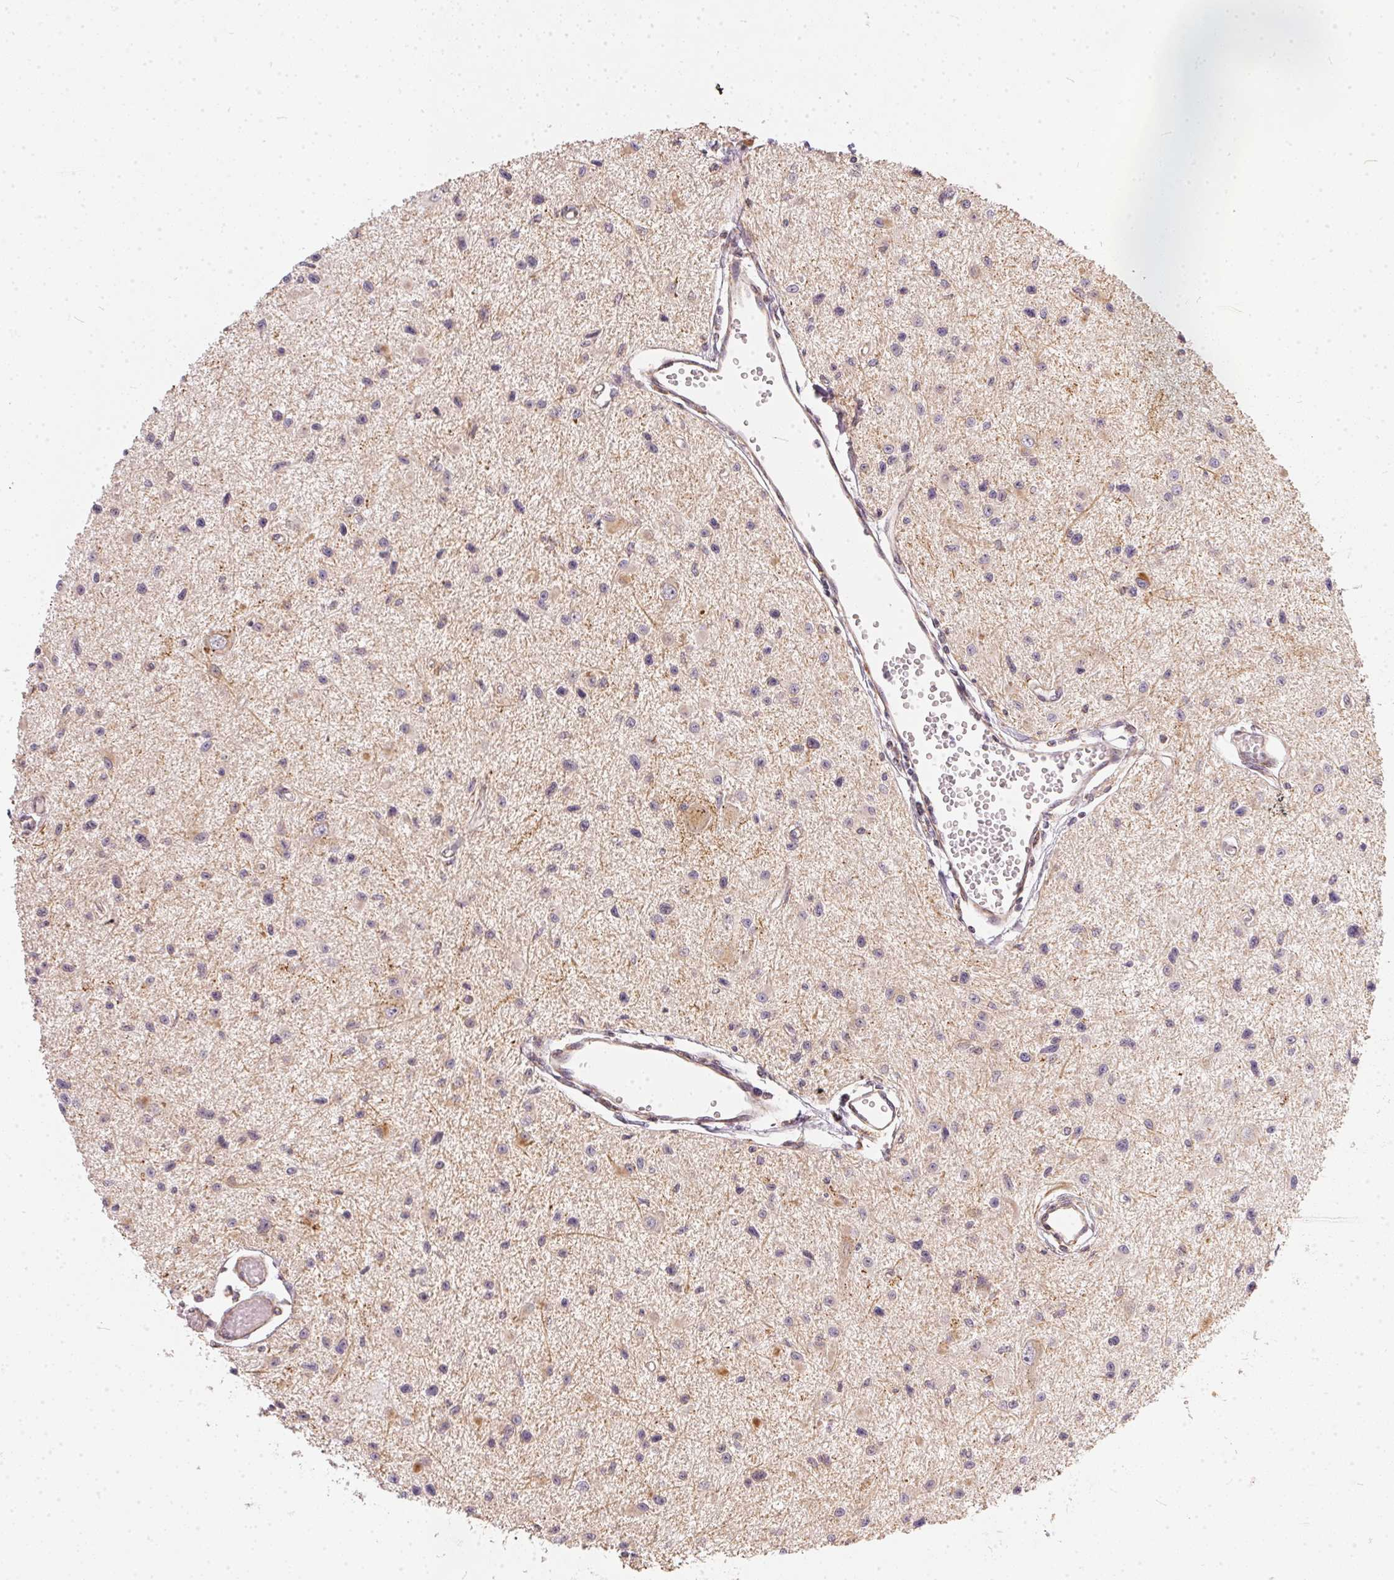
{"staining": {"intensity": "negative", "quantity": "none", "location": "none"}, "tissue": "glioma", "cell_type": "Tumor cells", "image_type": "cancer", "snomed": [{"axis": "morphology", "description": "Glioma, malignant, High grade"}, {"axis": "topography", "description": "Brain"}], "caption": "Histopathology image shows no significant protein staining in tumor cells of glioma.", "gene": "VWA5B2", "patient": {"sex": "male", "age": 54}}